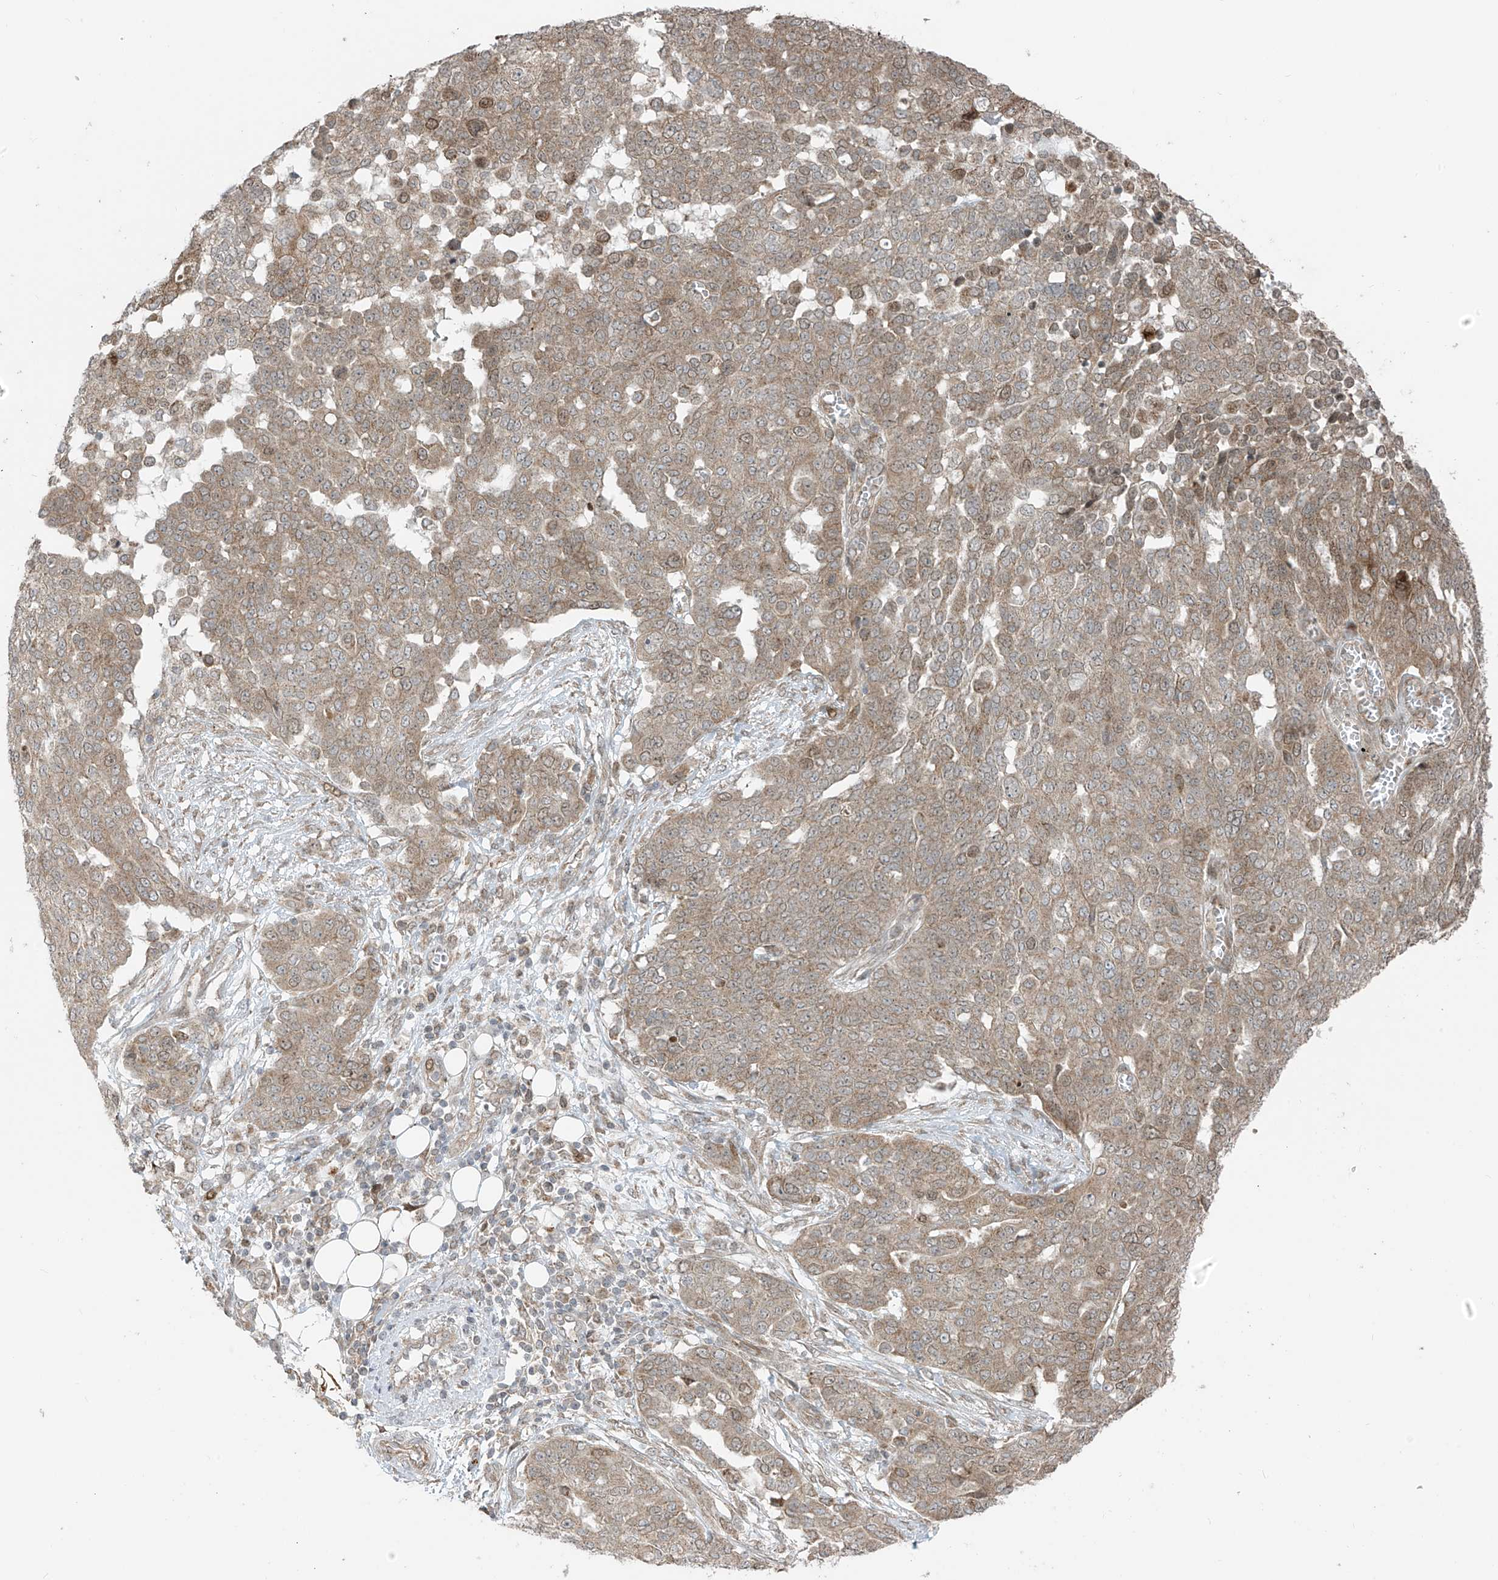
{"staining": {"intensity": "weak", "quantity": ">75%", "location": "cytoplasmic/membranous"}, "tissue": "ovarian cancer", "cell_type": "Tumor cells", "image_type": "cancer", "snomed": [{"axis": "morphology", "description": "Cystadenocarcinoma, serous, NOS"}, {"axis": "topography", "description": "Soft tissue"}, {"axis": "topography", "description": "Ovary"}], "caption": "Immunohistochemical staining of ovarian cancer reveals weak cytoplasmic/membranous protein positivity in about >75% of tumor cells.", "gene": "PDE11A", "patient": {"sex": "female", "age": 57}}